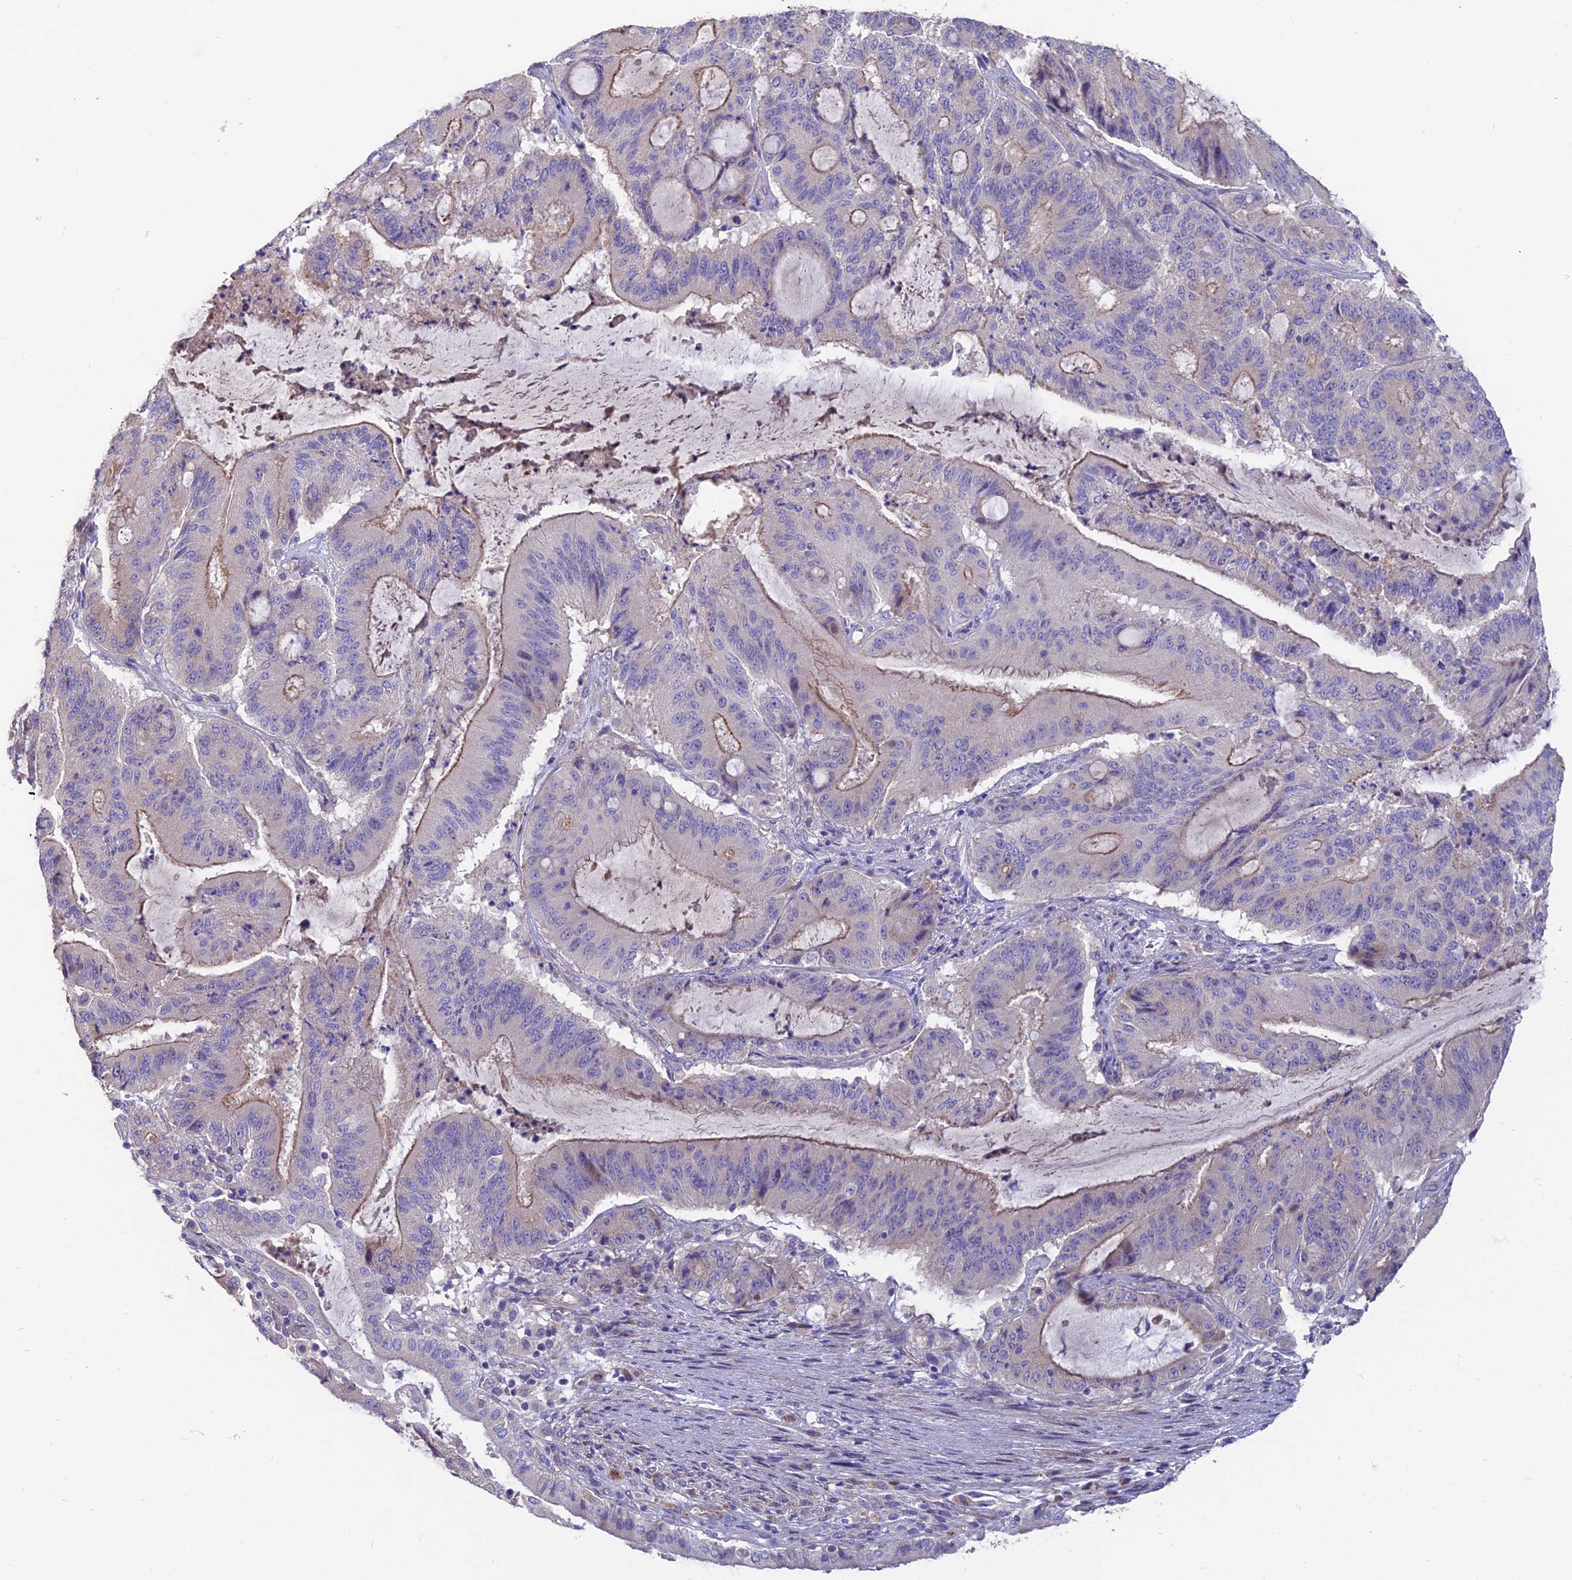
{"staining": {"intensity": "moderate", "quantity": "<25%", "location": "cytoplasmic/membranous"}, "tissue": "liver cancer", "cell_type": "Tumor cells", "image_type": "cancer", "snomed": [{"axis": "morphology", "description": "Normal tissue, NOS"}, {"axis": "morphology", "description": "Cholangiocarcinoma"}, {"axis": "topography", "description": "Liver"}, {"axis": "topography", "description": "Peripheral nerve tissue"}], "caption": "Protein expression analysis of liver cholangiocarcinoma reveals moderate cytoplasmic/membranous staining in approximately <25% of tumor cells.", "gene": "FAM168B", "patient": {"sex": "female", "age": 73}}